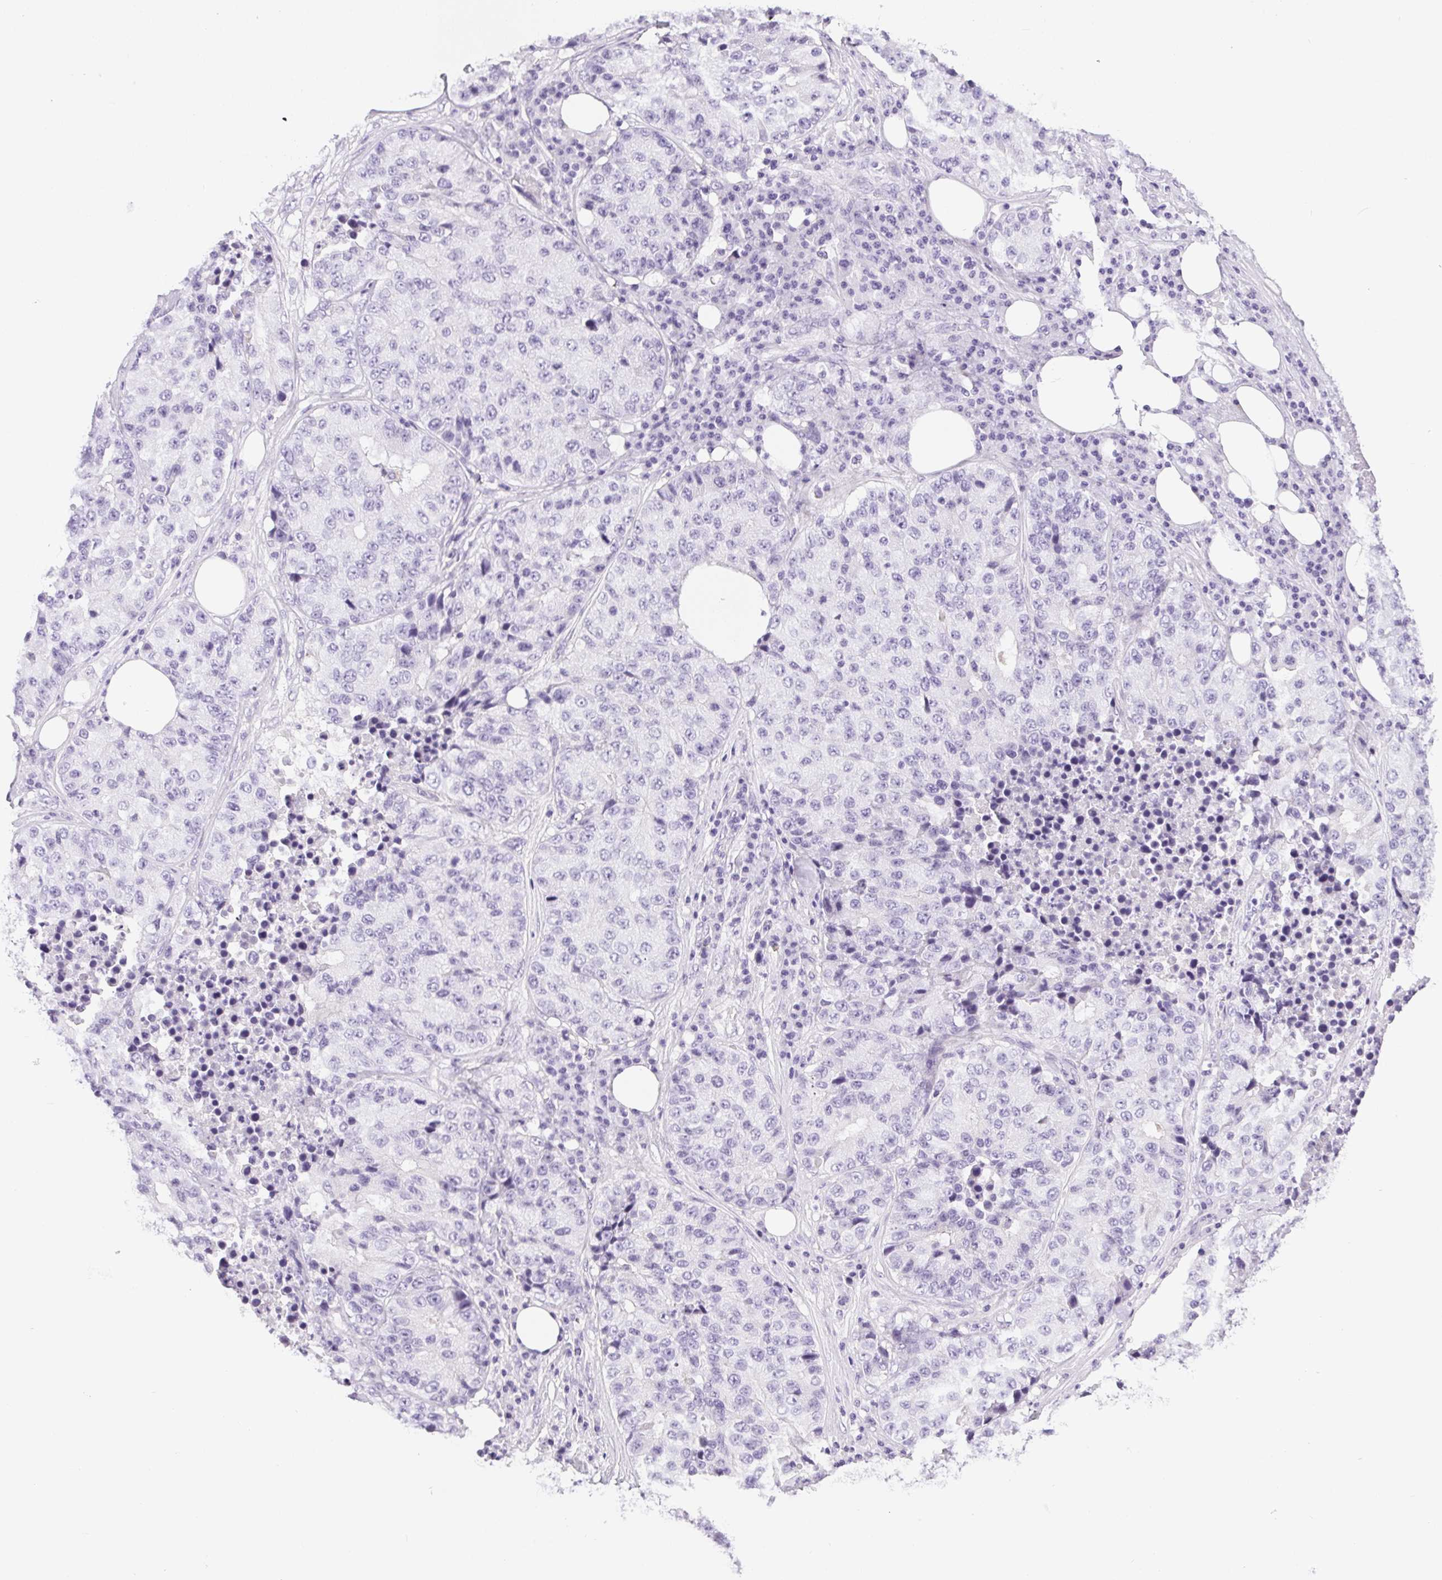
{"staining": {"intensity": "negative", "quantity": "none", "location": "none"}, "tissue": "stomach cancer", "cell_type": "Tumor cells", "image_type": "cancer", "snomed": [{"axis": "morphology", "description": "Adenocarcinoma, NOS"}, {"axis": "topography", "description": "Stomach"}], "caption": "A micrograph of human stomach cancer is negative for staining in tumor cells.", "gene": "C20orf85", "patient": {"sex": "male", "age": 71}}